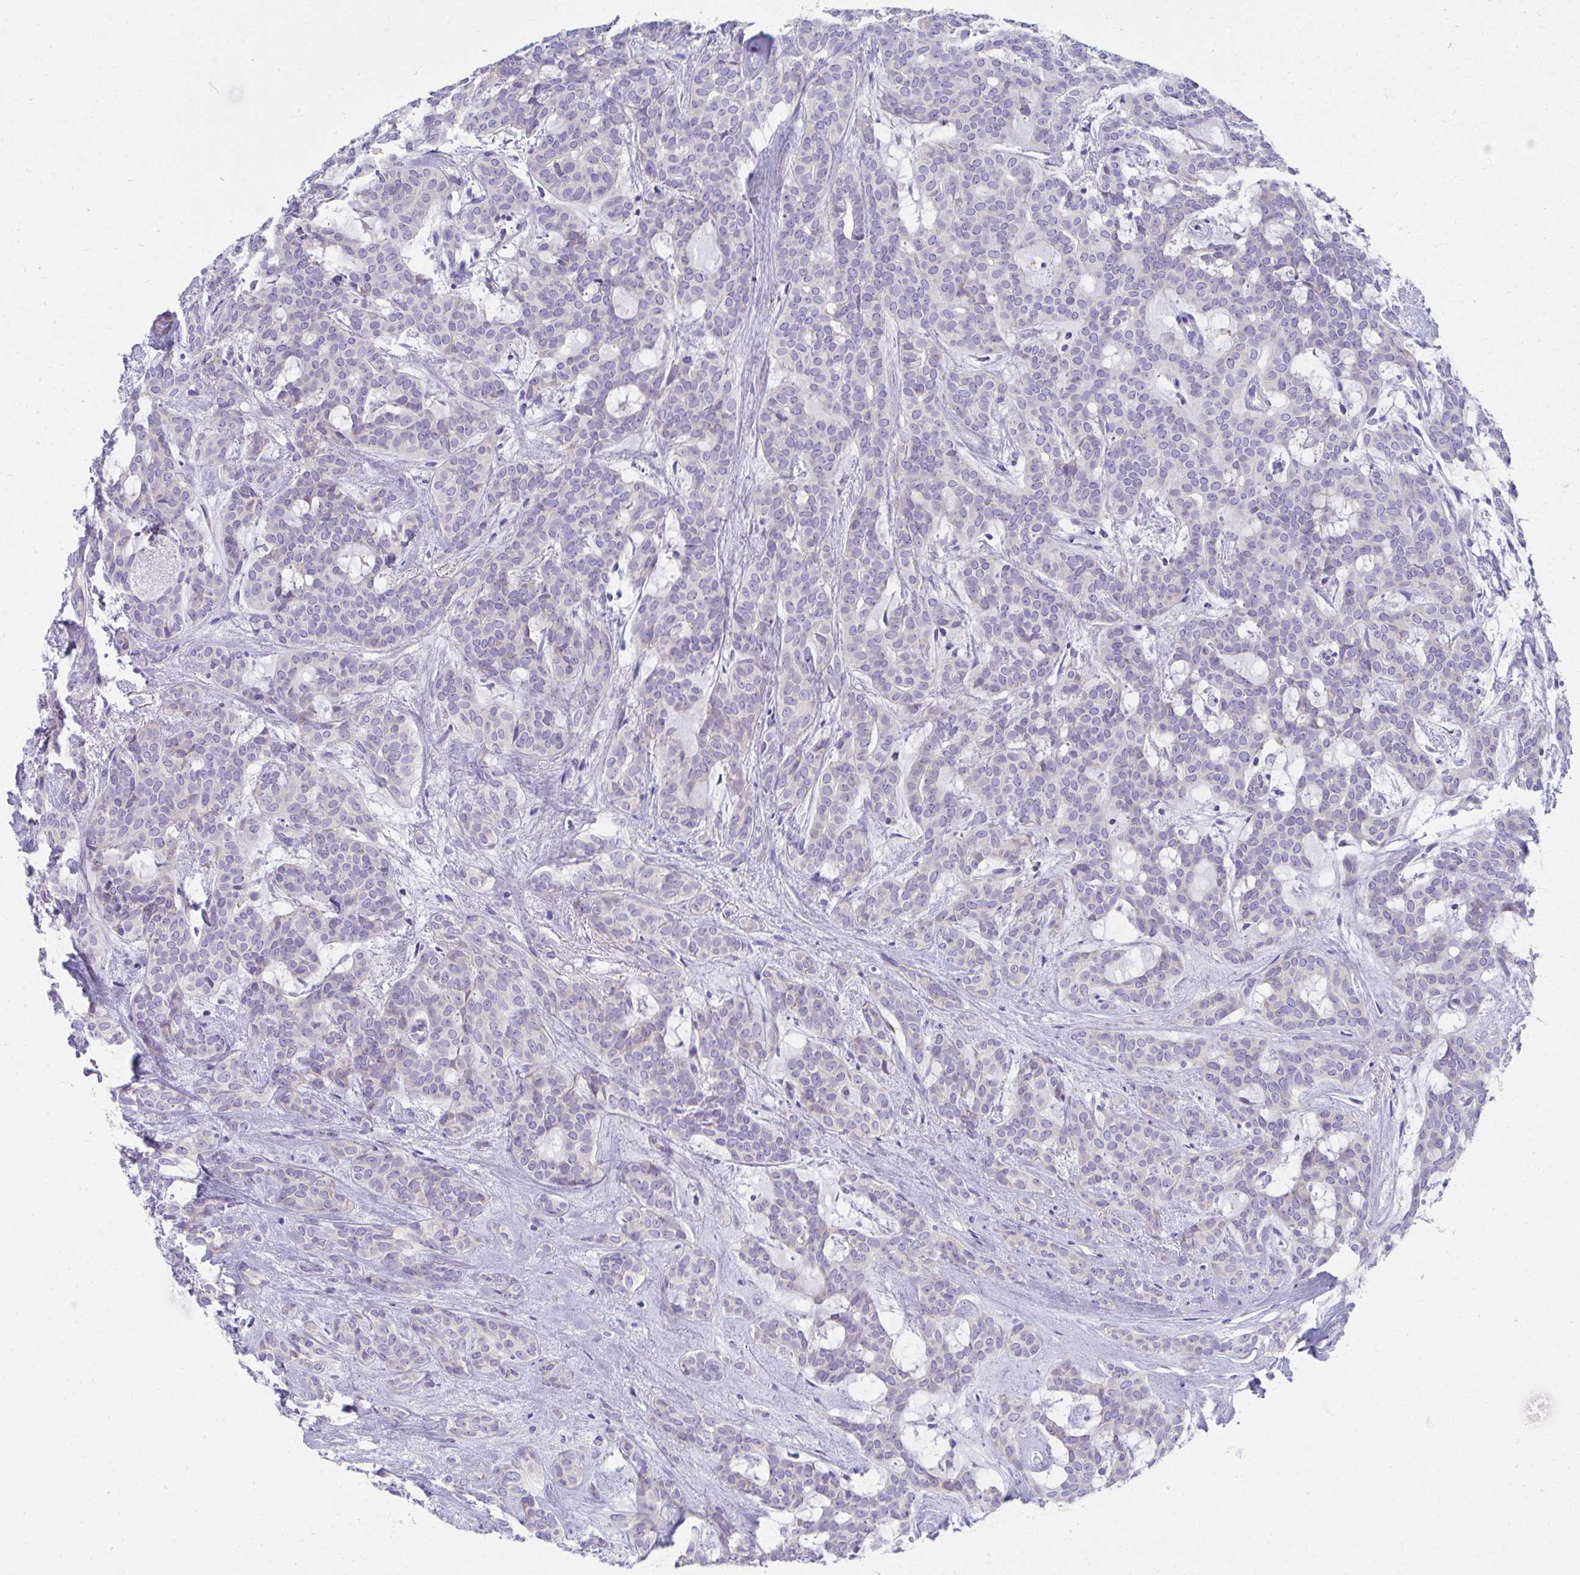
{"staining": {"intensity": "negative", "quantity": "none", "location": "none"}, "tissue": "head and neck cancer", "cell_type": "Tumor cells", "image_type": "cancer", "snomed": [{"axis": "morphology", "description": "Adenocarcinoma, NOS"}, {"axis": "topography", "description": "Head-Neck"}], "caption": "Protein analysis of head and neck cancer displays no significant positivity in tumor cells. (Stains: DAB IHC with hematoxylin counter stain, Microscopy: brightfield microscopy at high magnification).", "gene": "FASLG", "patient": {"sex": "female", "age": 57}}